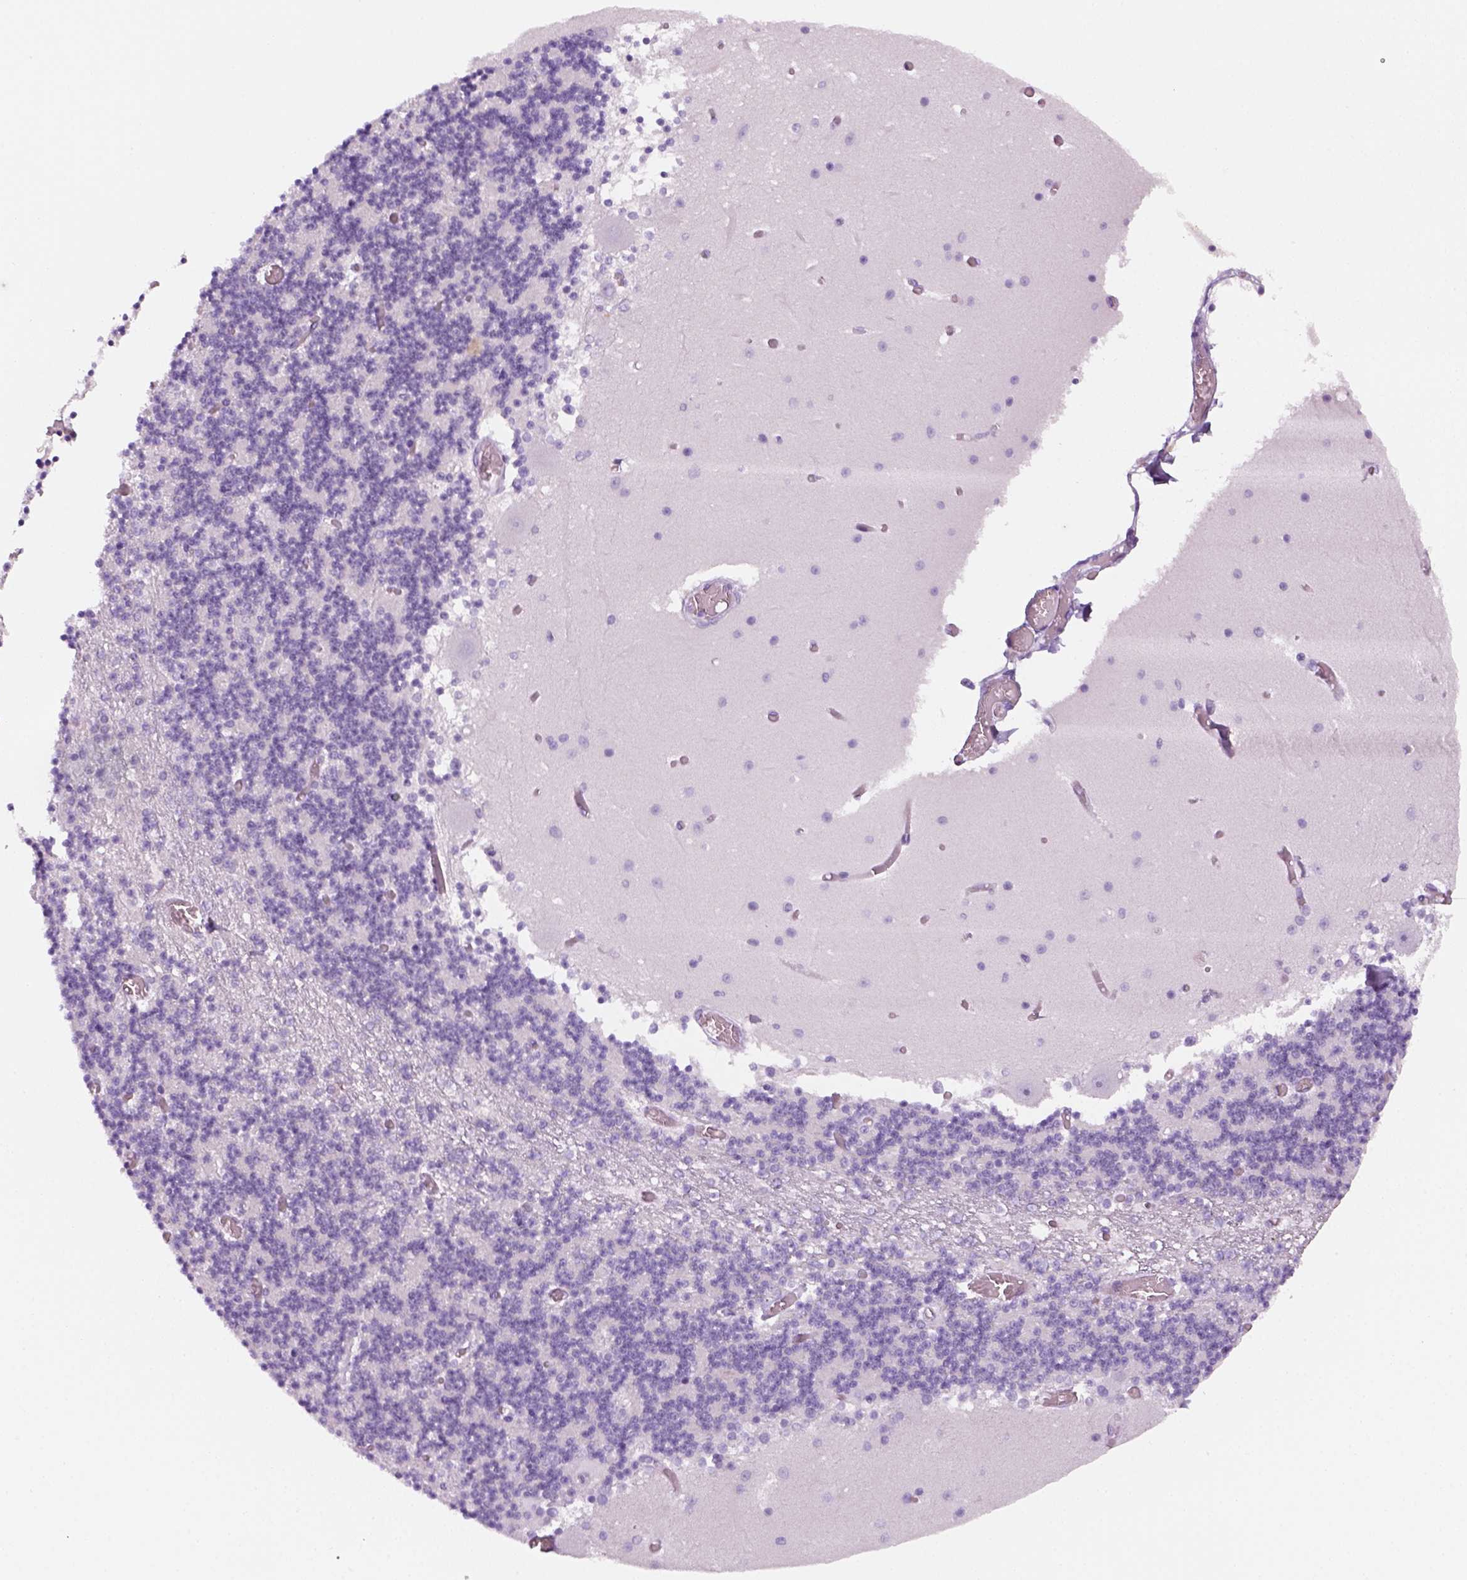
{"staining": {"intensity": "negative", "quantity": "none", "location": "none"}, "tissue": "cerebellum", "cell_type": "Cells in granular layer", "image_type": "normal", "snomed": [{"axis": "morphology", "description": "Normal tissue, NOS"}, {"axis": "topography", "description": "Cerebellum"}], "caption": "An image of cerebellum stained for a protein shows no brown staining in cells in granular layer. (Immunohistochemistry, brightfield microscopy, high magnification).", "gene": "AQP3", "patient": {"sex": "female", "age": 28}}